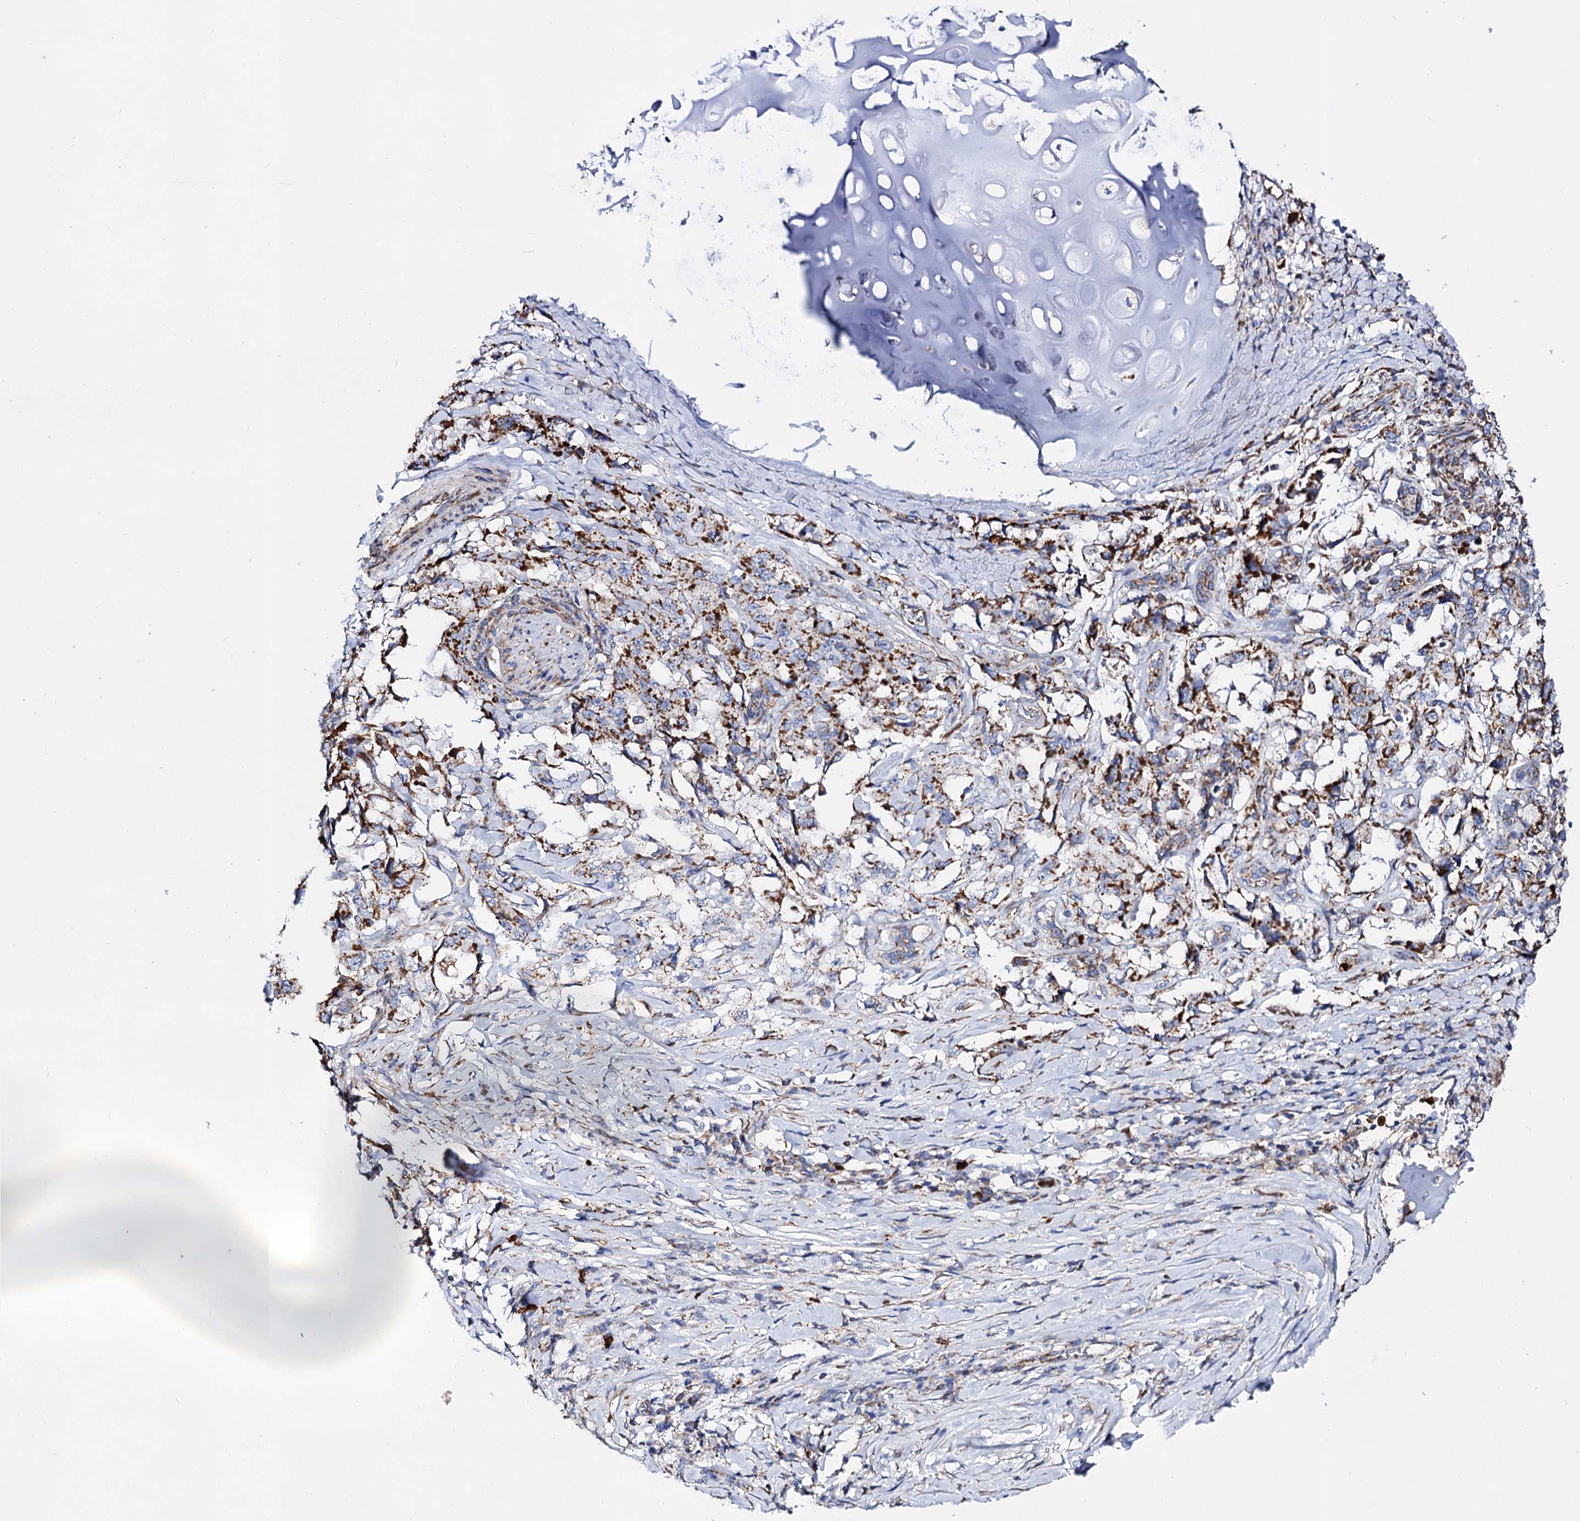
{"staining": {"intensity": "moderate", "quantity": ">75%", "location": "cytoplasmic/membranous"}, "tissue": "lung cancer", "cell_type": "Tumor cells", "image_type": "cancer", "snomed": [{"axis": "morphology", "description": "Adenocarcinoma, NOS"}, {"axis": "topography", "description": "Lung"}], "caption": "Protein staining of lung cancer tissue reveals moderate cytoplasmic/membranous positivity in about >75% of tumor cells. Ihc stains the protein in brown and the nuclei are stained blue.", "gene": "ACAD9", "patient": {"sex": "female", "age": 51}}